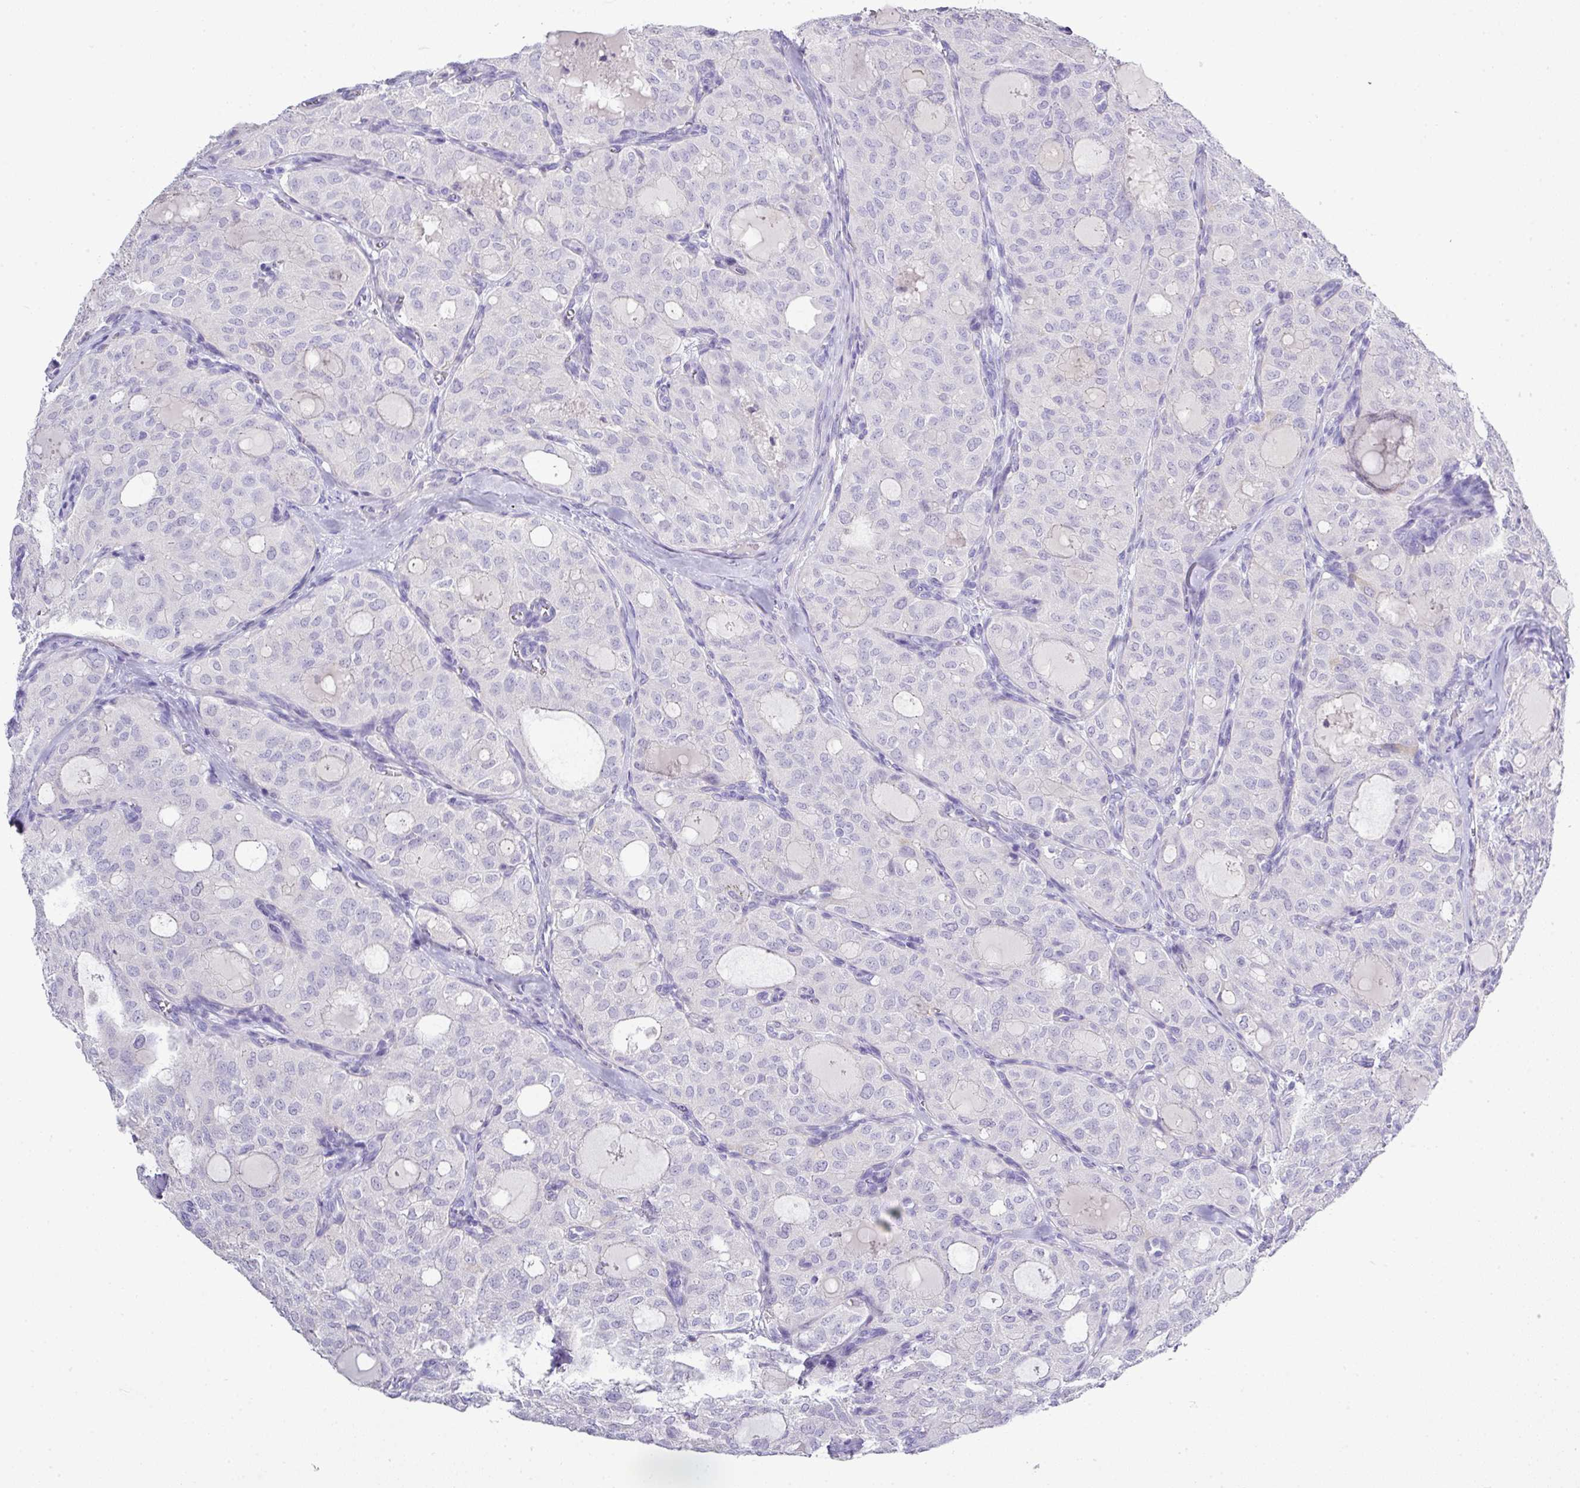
{"staining": {"intensity": "negative", "quantity": "none", "location": "none"}, "tissue": "thyroid cancer", "cell_type": "Tumor cells", "image_type": "cancer", "snomed": [{"axis": "morphology", "description": "Follicular adenoma carcinoma, NOS"}, {"axis": "topography", "description": "Thyroid gland"}], "caption": "Follicular adenoma carcinoma (thyroid) was stained to show a protein in brown. There is no significant positivity in tumor cells. (Stains: DAB immunohistochemistry with hematoxylin counter stain, Microscopy: brightfield microscopy at high magnification).", "gene": "BCL11A", "patient": {"sex": "male", "age": 75}}